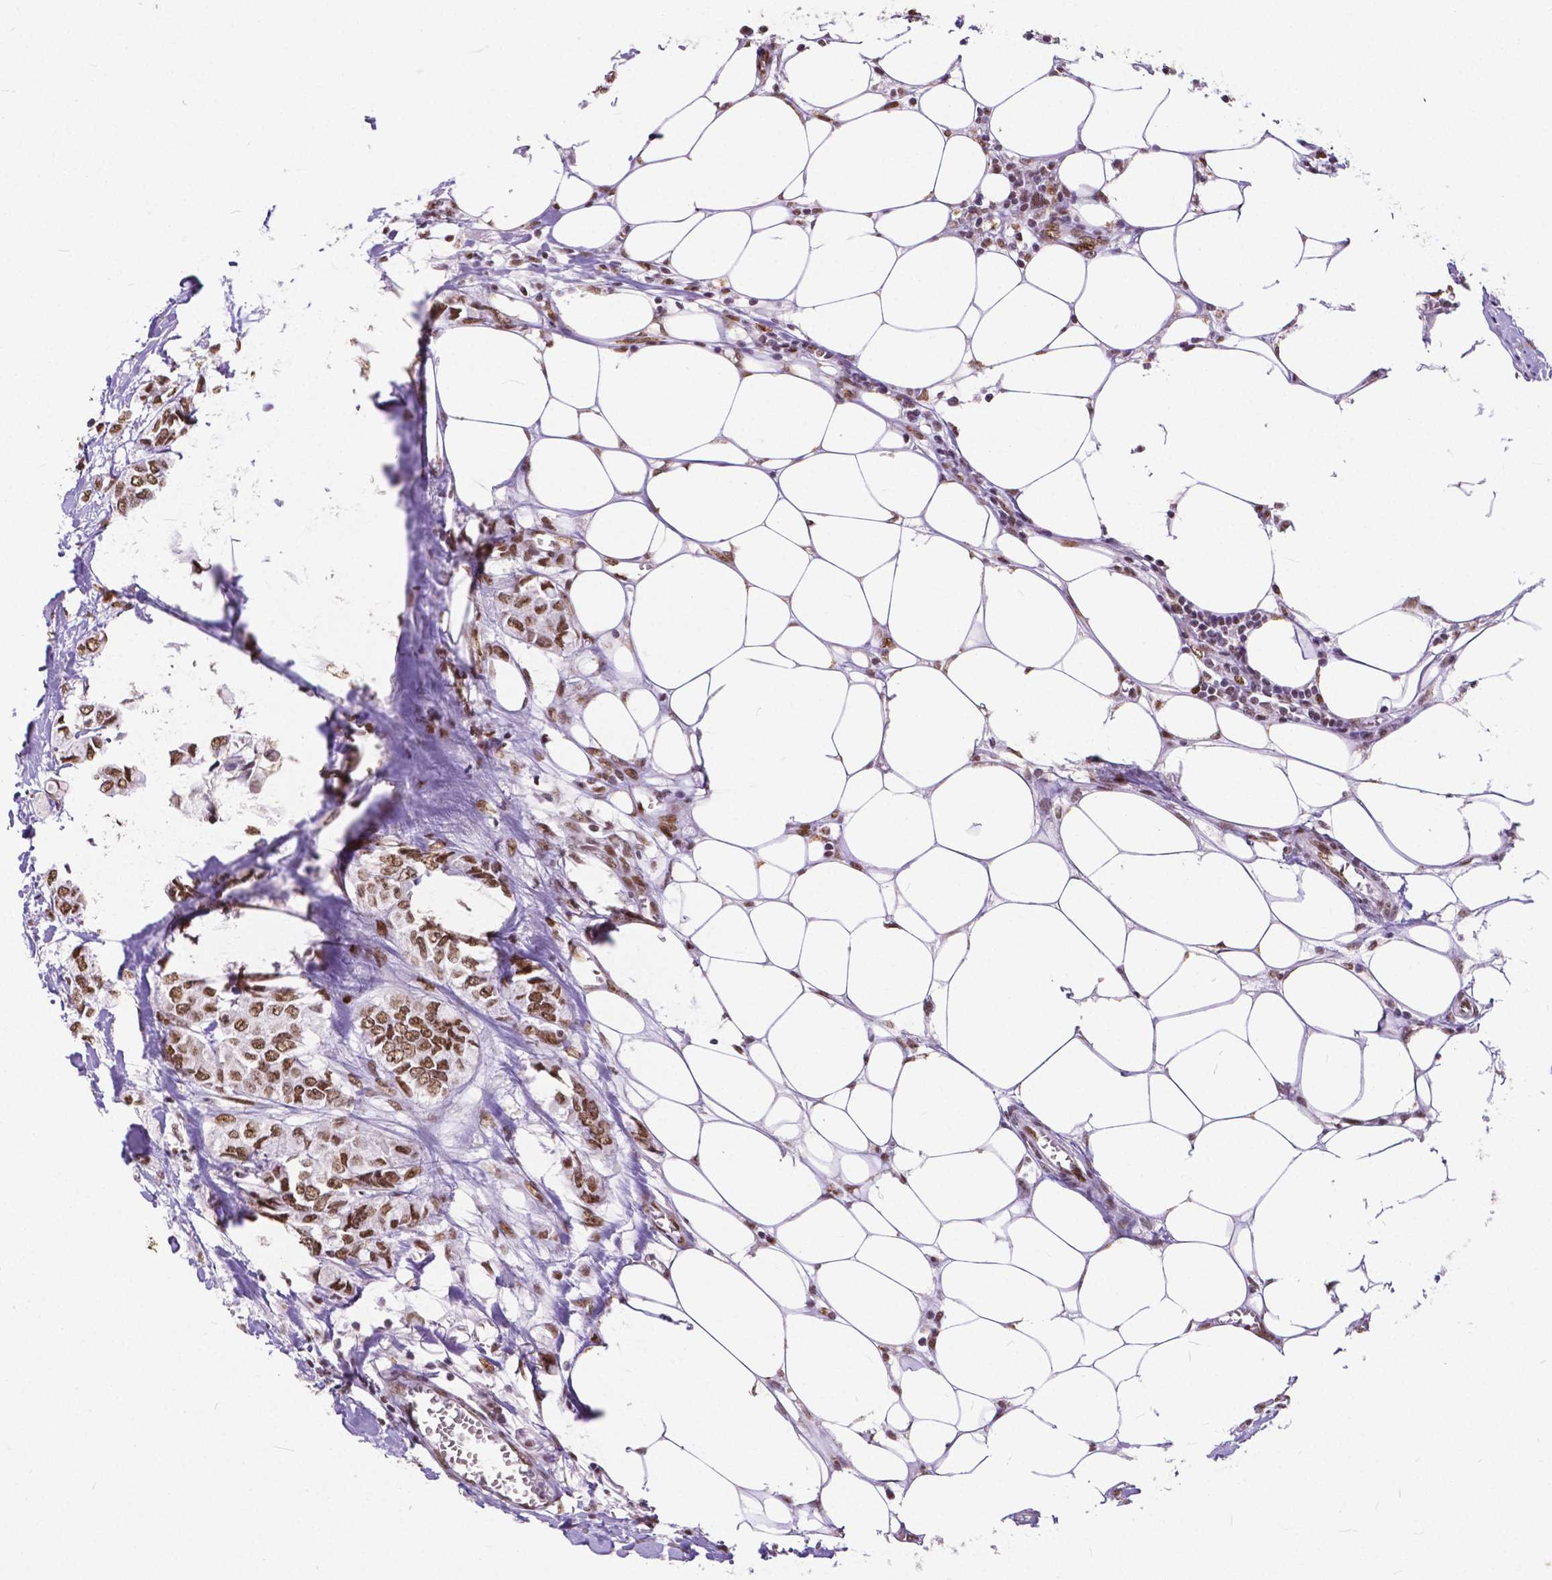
{"staining": {"intensity": "moderate", "quantity": ">75%", "location": "nuclear"}, "tissue": "breast cancer", "cell_type": "Tumor cells", "image_type": "cancer", "snomed": [{"axis": "morphology", "description": "Duct carcinoma"}, {"axis": "topography", "description": "Breast"}], "caption": "DAB immunohistochemical staining of human breast cancer displays moderate nuclear protein expression in approximately >75% of tumor cells. The staining is performed using DAB (3,3'-diaminobenzidine) brown chromogen to label protein expression. The nuclei are counter-stained blue using hematoxylin.", "gene": "ATRX", "patient": {"sex": "female", "age": 85}}